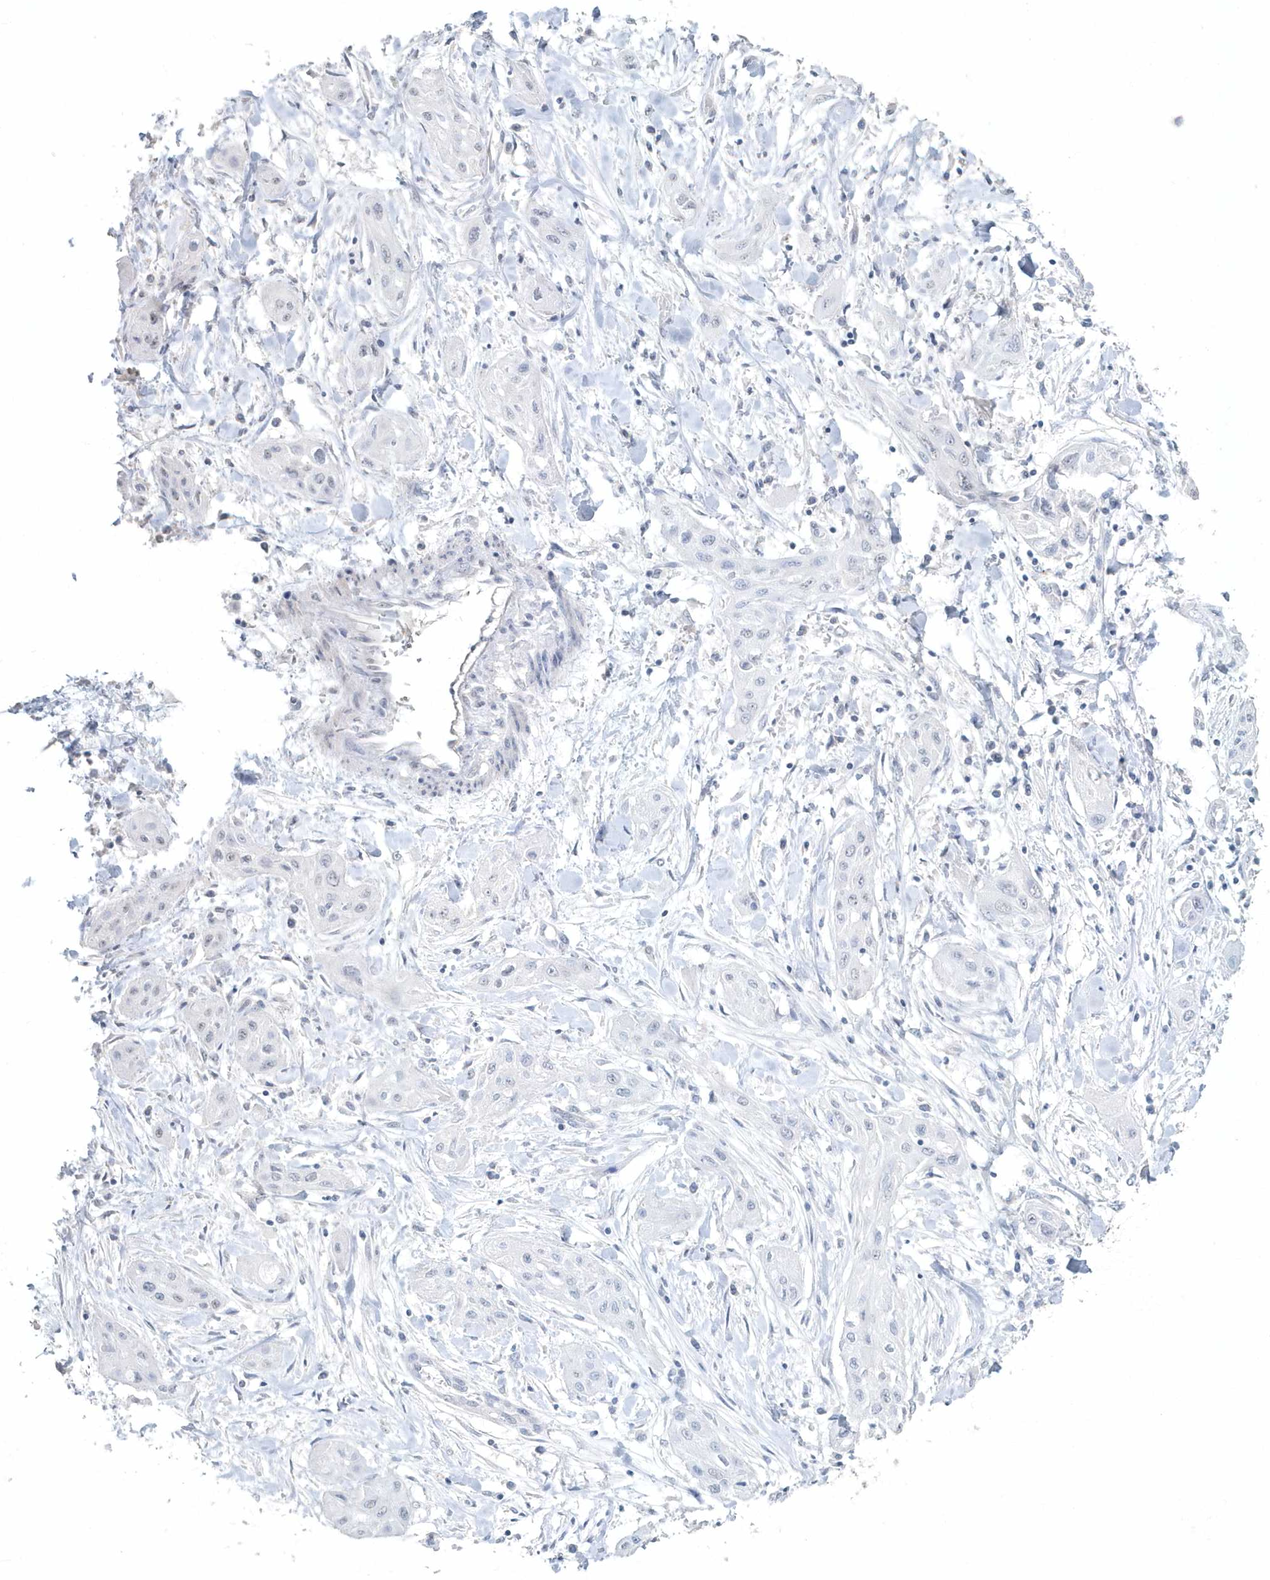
{"staining": {"intensity": "negative", "quantity": "none", "location": "none"}, "tissue": "lung cancer", "cell_type": "Tumor cells", "image_type": "cancer", "snomed": [{"axis": "morphology", "description": "Squamous cell carcinoma, NOS"}, {"axis": "topography", "description": "Lung"}], "caption": "Tumor cells are negative for brown protein staining in lung cancer (squamous cell carcinoma).", "gene": "MYOT", "patient": {"sex": "female", "age": 47}}